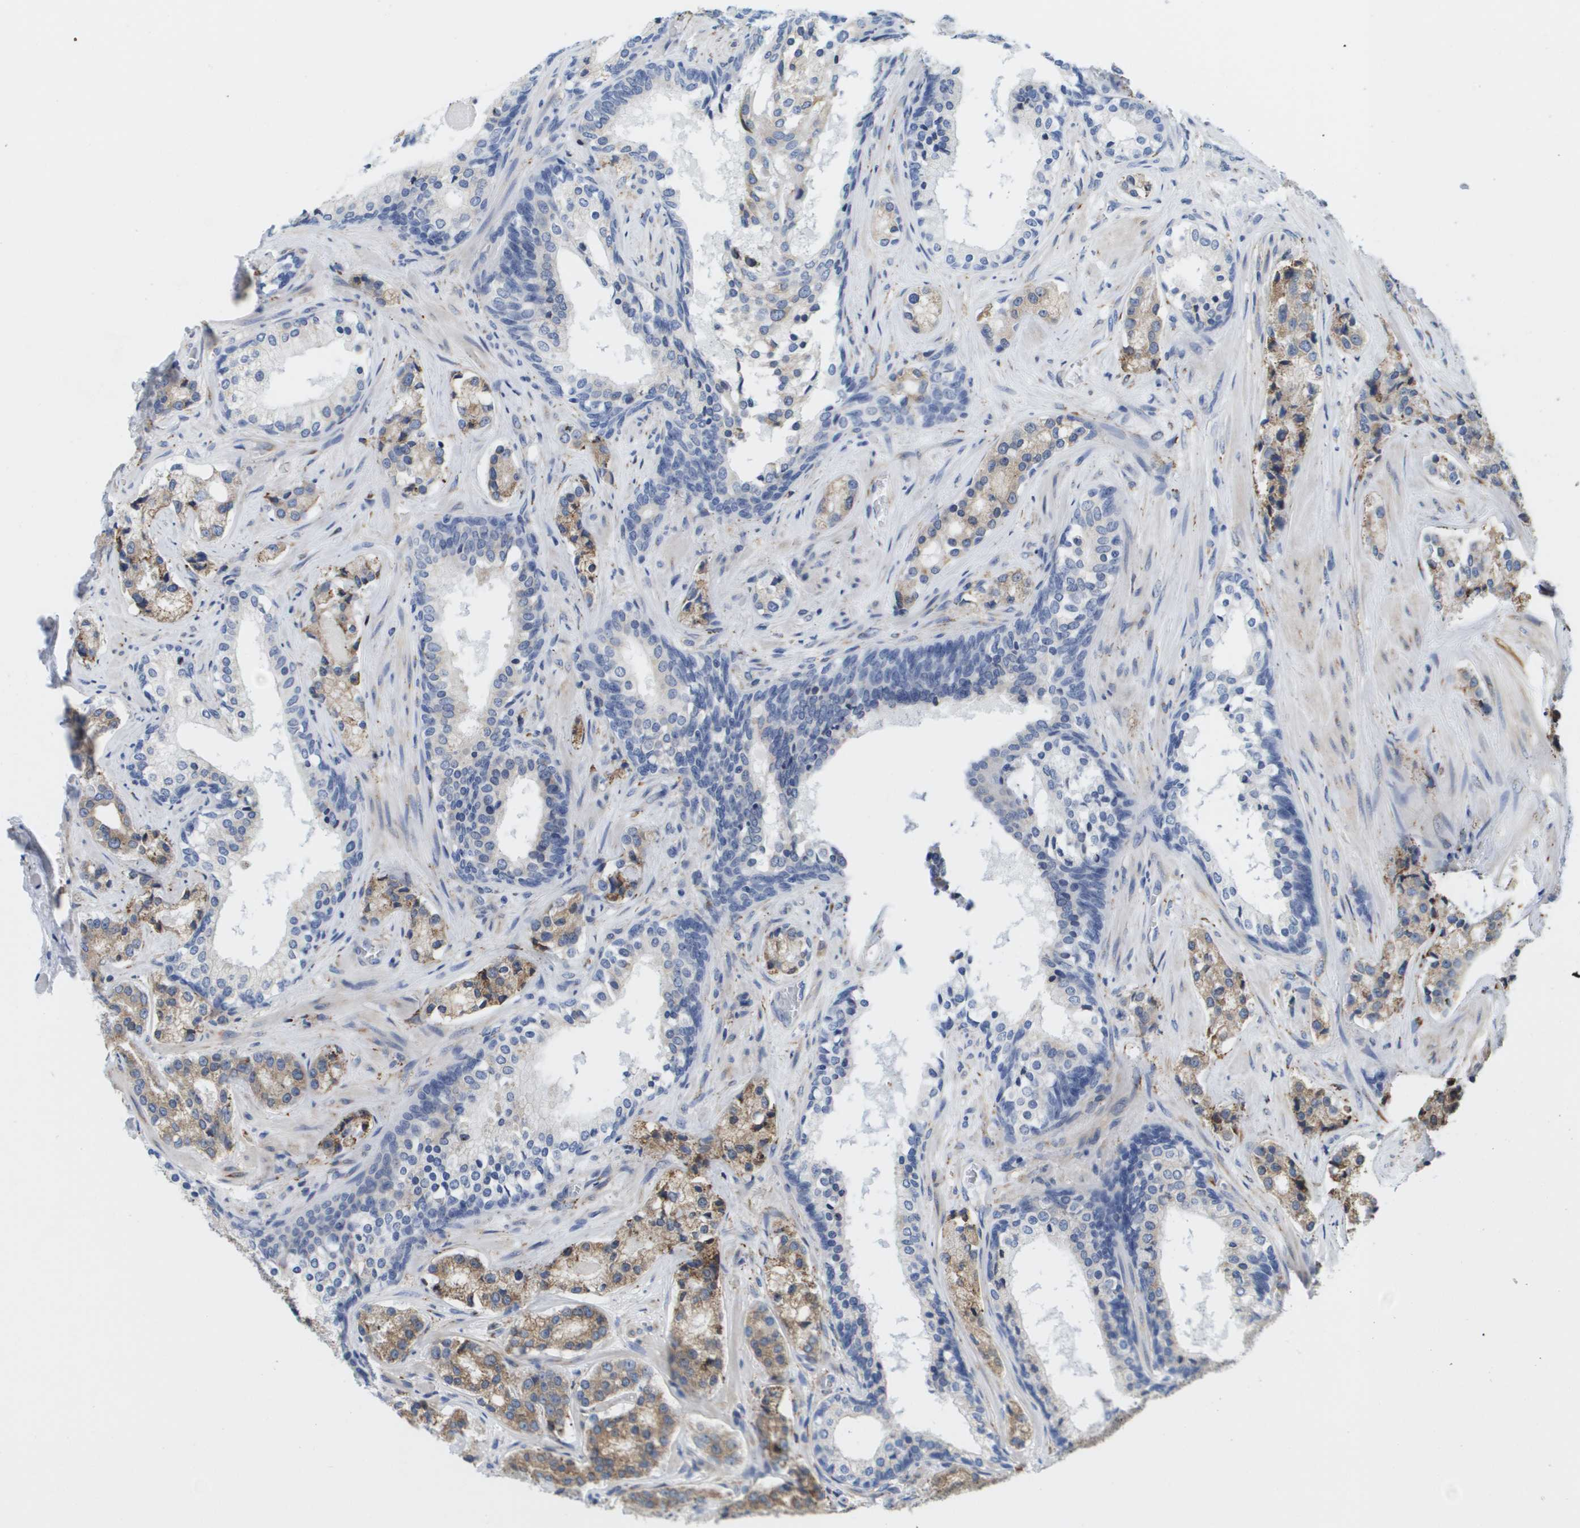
{"staining": {"intensity": "moderate", "quantity": "25%-75%", "location": "cytoplasmic/membranous"}, "tissue": "prostate cancer", "cell_type": "Tumor cells", "image_type": "cancer", "snomed": [{"axis": "morphology", "description": "Adenocarcinoma, High grade"}, {"axis": "topography", "description": "Prostate"}], "caption": "This histopathology image demonstrates prostate adenocarcinoma (high-grade) stained with immunohistochemistry to label a protein in brown. The cytoplasmic/membranous of tumor cells show moderate positivity for the protein. Nuclei are counter-stained blue.", "gene": "ST3GAL2", "patient": {"sex": "male", "age": 60}}